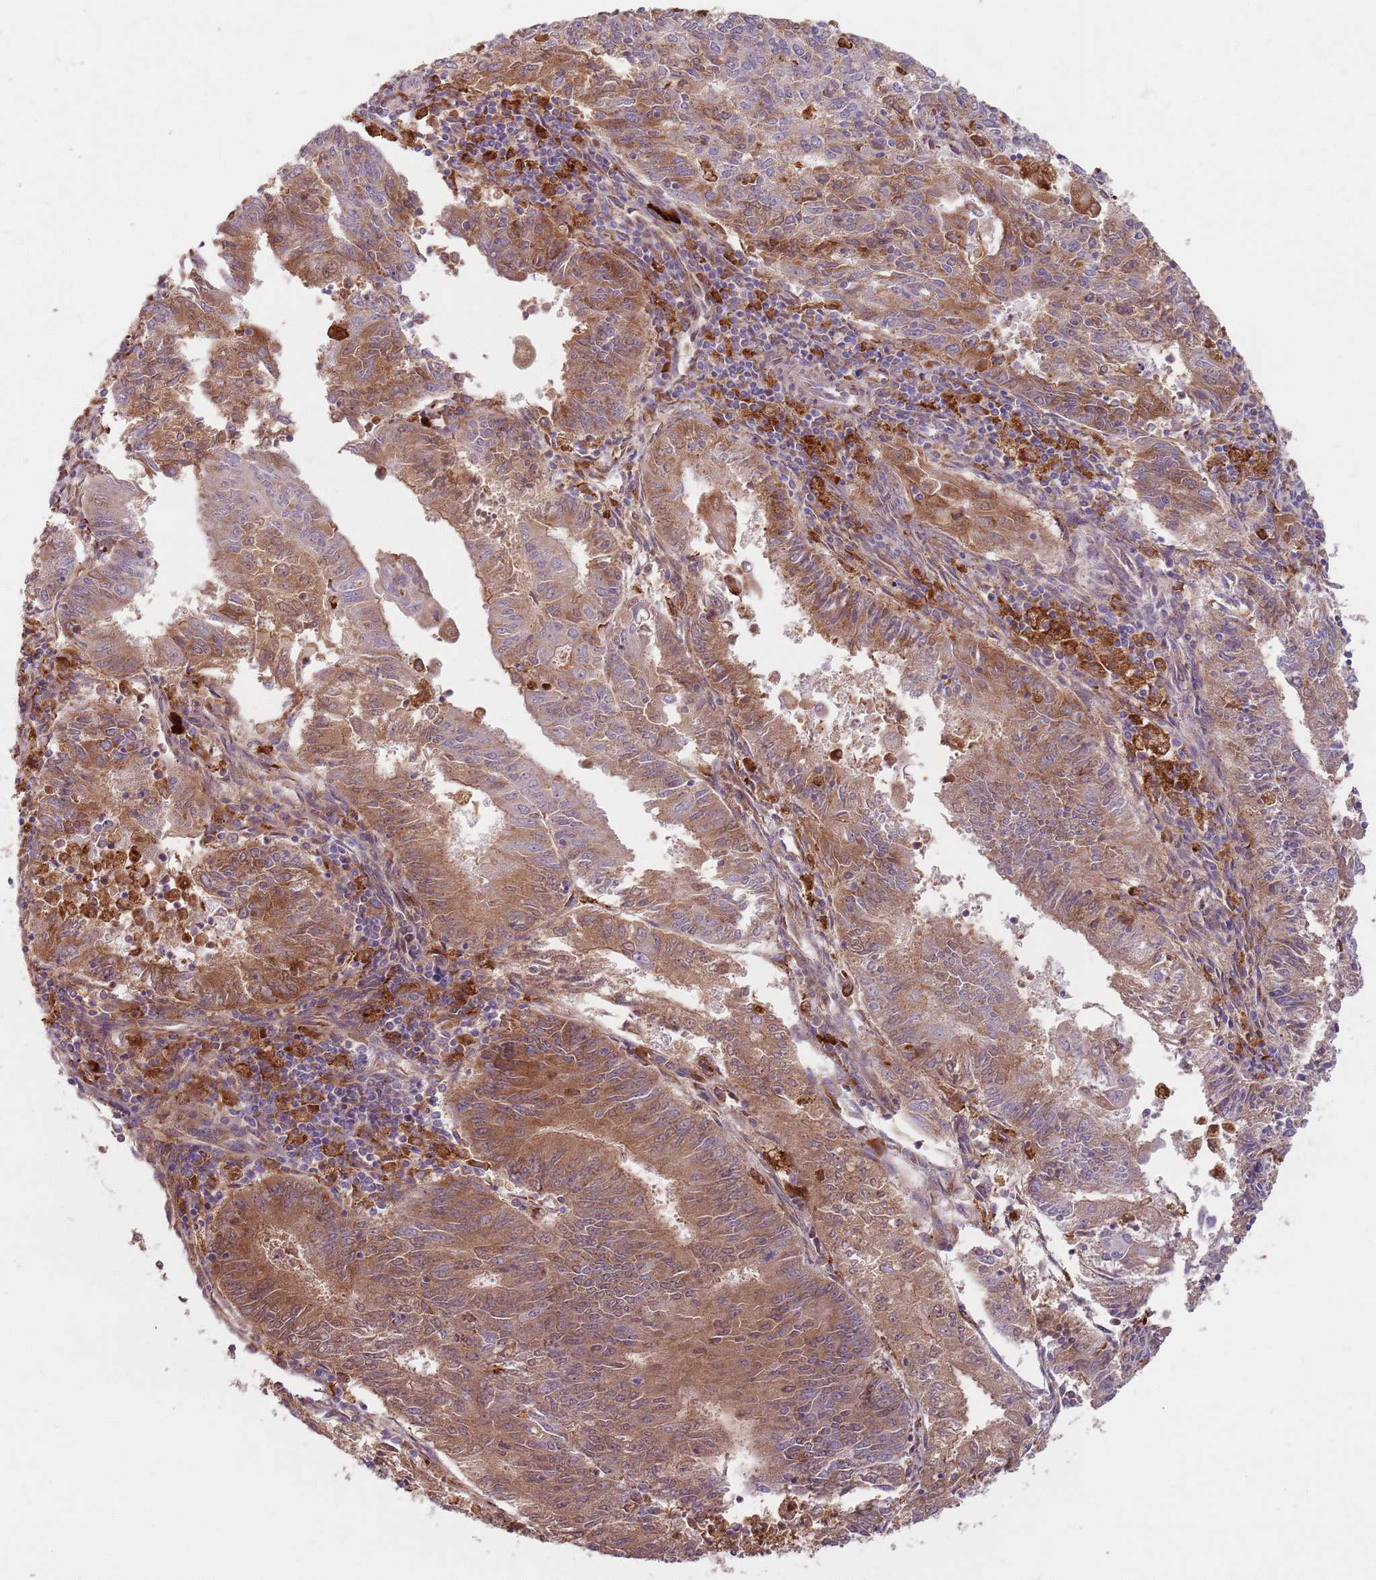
{"staining": {"intensity": "moderate", "quantity": ">75%", "location": "cytoplasmic/membranous"}, "tissue": "endometrial cancer", "cell_type": "Tumor cells", "image_type": "cancer", "snomed": [{"axis": "morphology", "description": "Adenocarcinoma, NOS"}, {"axis": "topography", "description": "Endometrium"}], "caption": "Endometrial adenocarcinoma was stained to show a protein in brown. There is medium levels of moderate cytoplasmic/membranous positivity in approximately >75% of tumor cells. Nuclei are stained in blue.", "gene": "COLGALT1", "patient": {"sex": "female", "age": 59}}